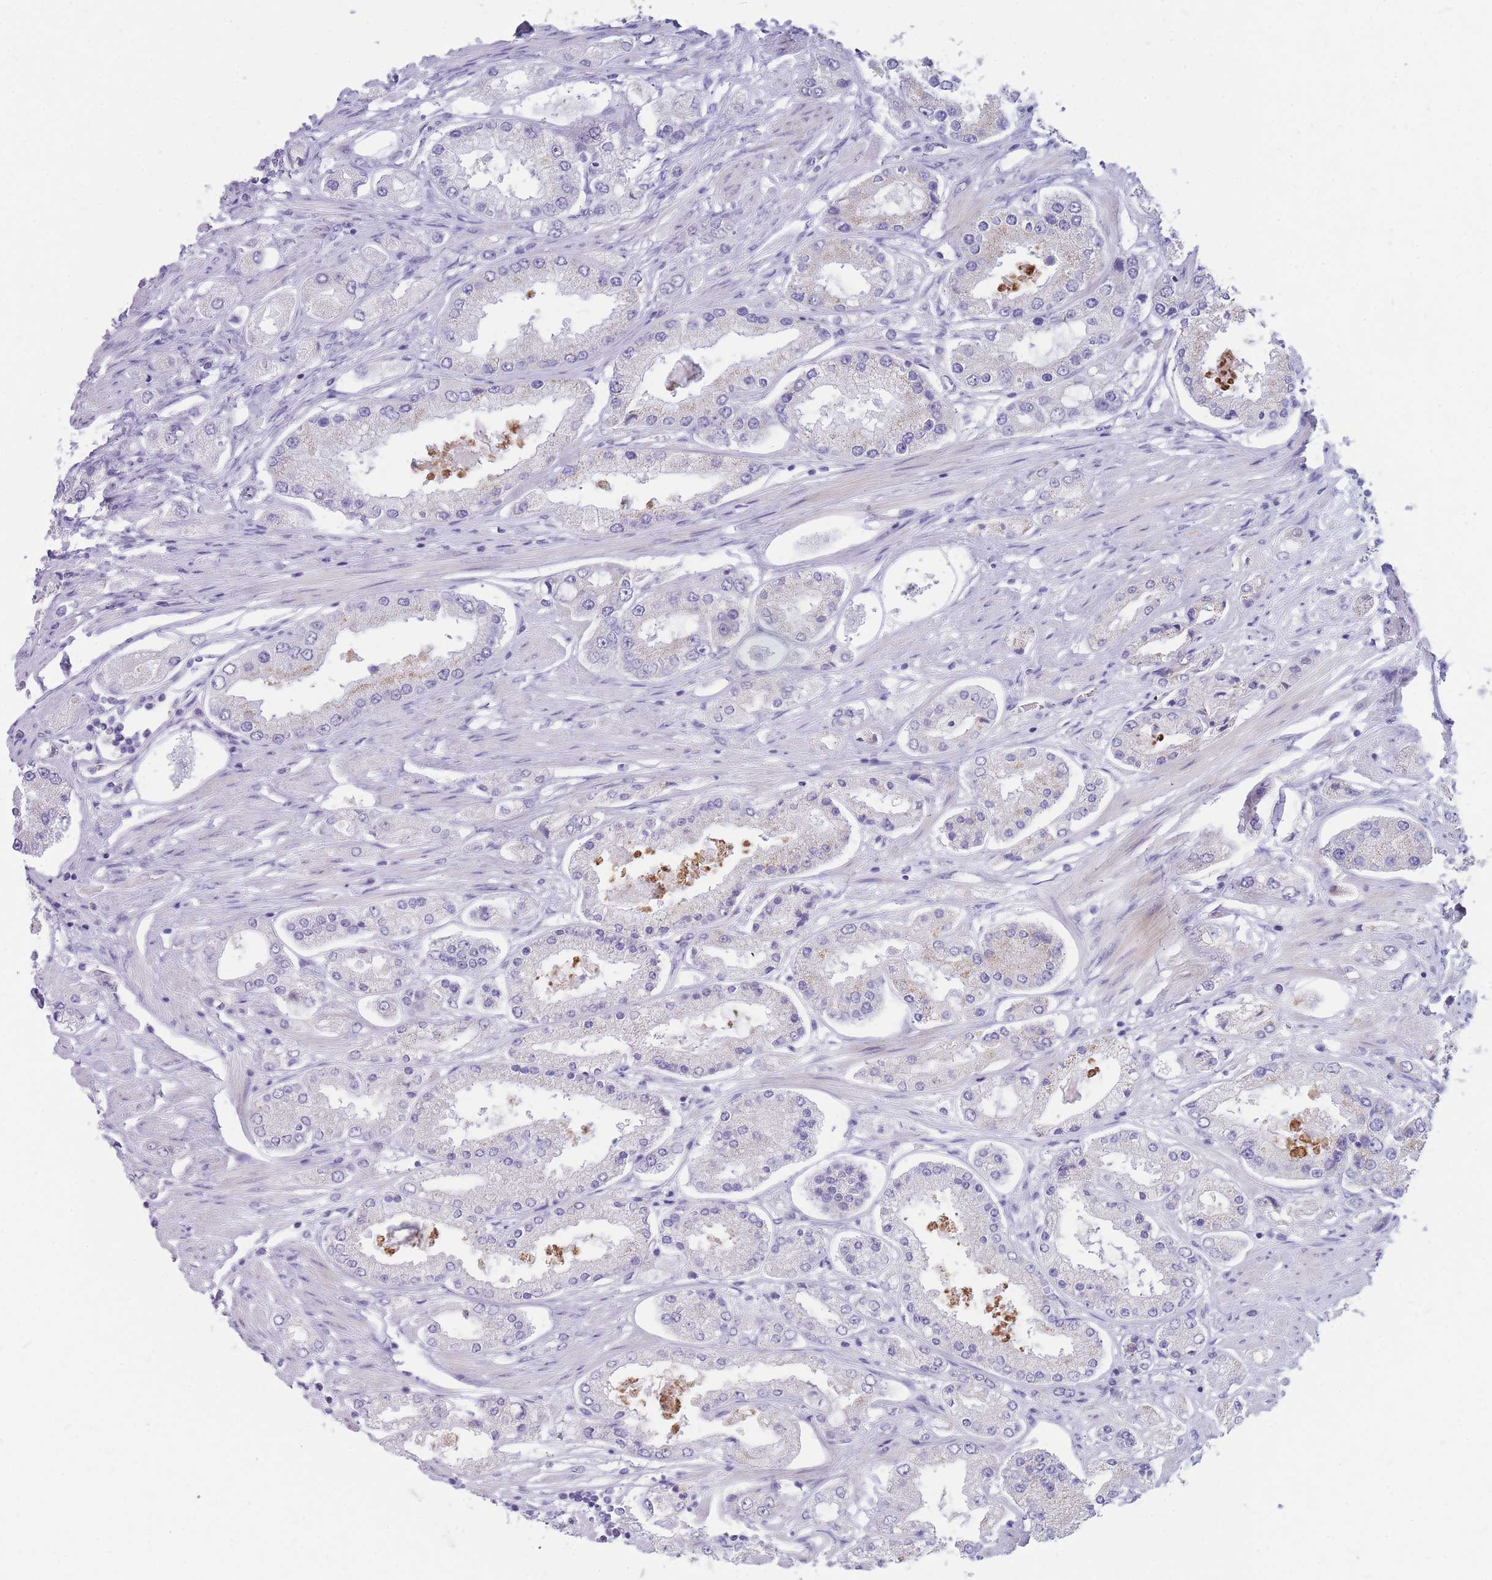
{"staining": {"intensity": "negative", "quantity": "none", "location": "none"}, "tissue": "prostate cancer", "cell_type": "Tumor cells", "image_type": "cancer", "snomed": [{"axis": "morphology", "description": "Adenocarcinoma, High grade"}, {"axis": "topography", "description": "Prostate"}], "caption": "High magnification brightfield microscopy of prostate high-grade adenocarcinoma stained with DAB (brown) and counterstained with hematoxylin (blue): tumor cells show no significant expression.", "gene": "DDX49", "patient": {"sex": "male", "age": 69}}